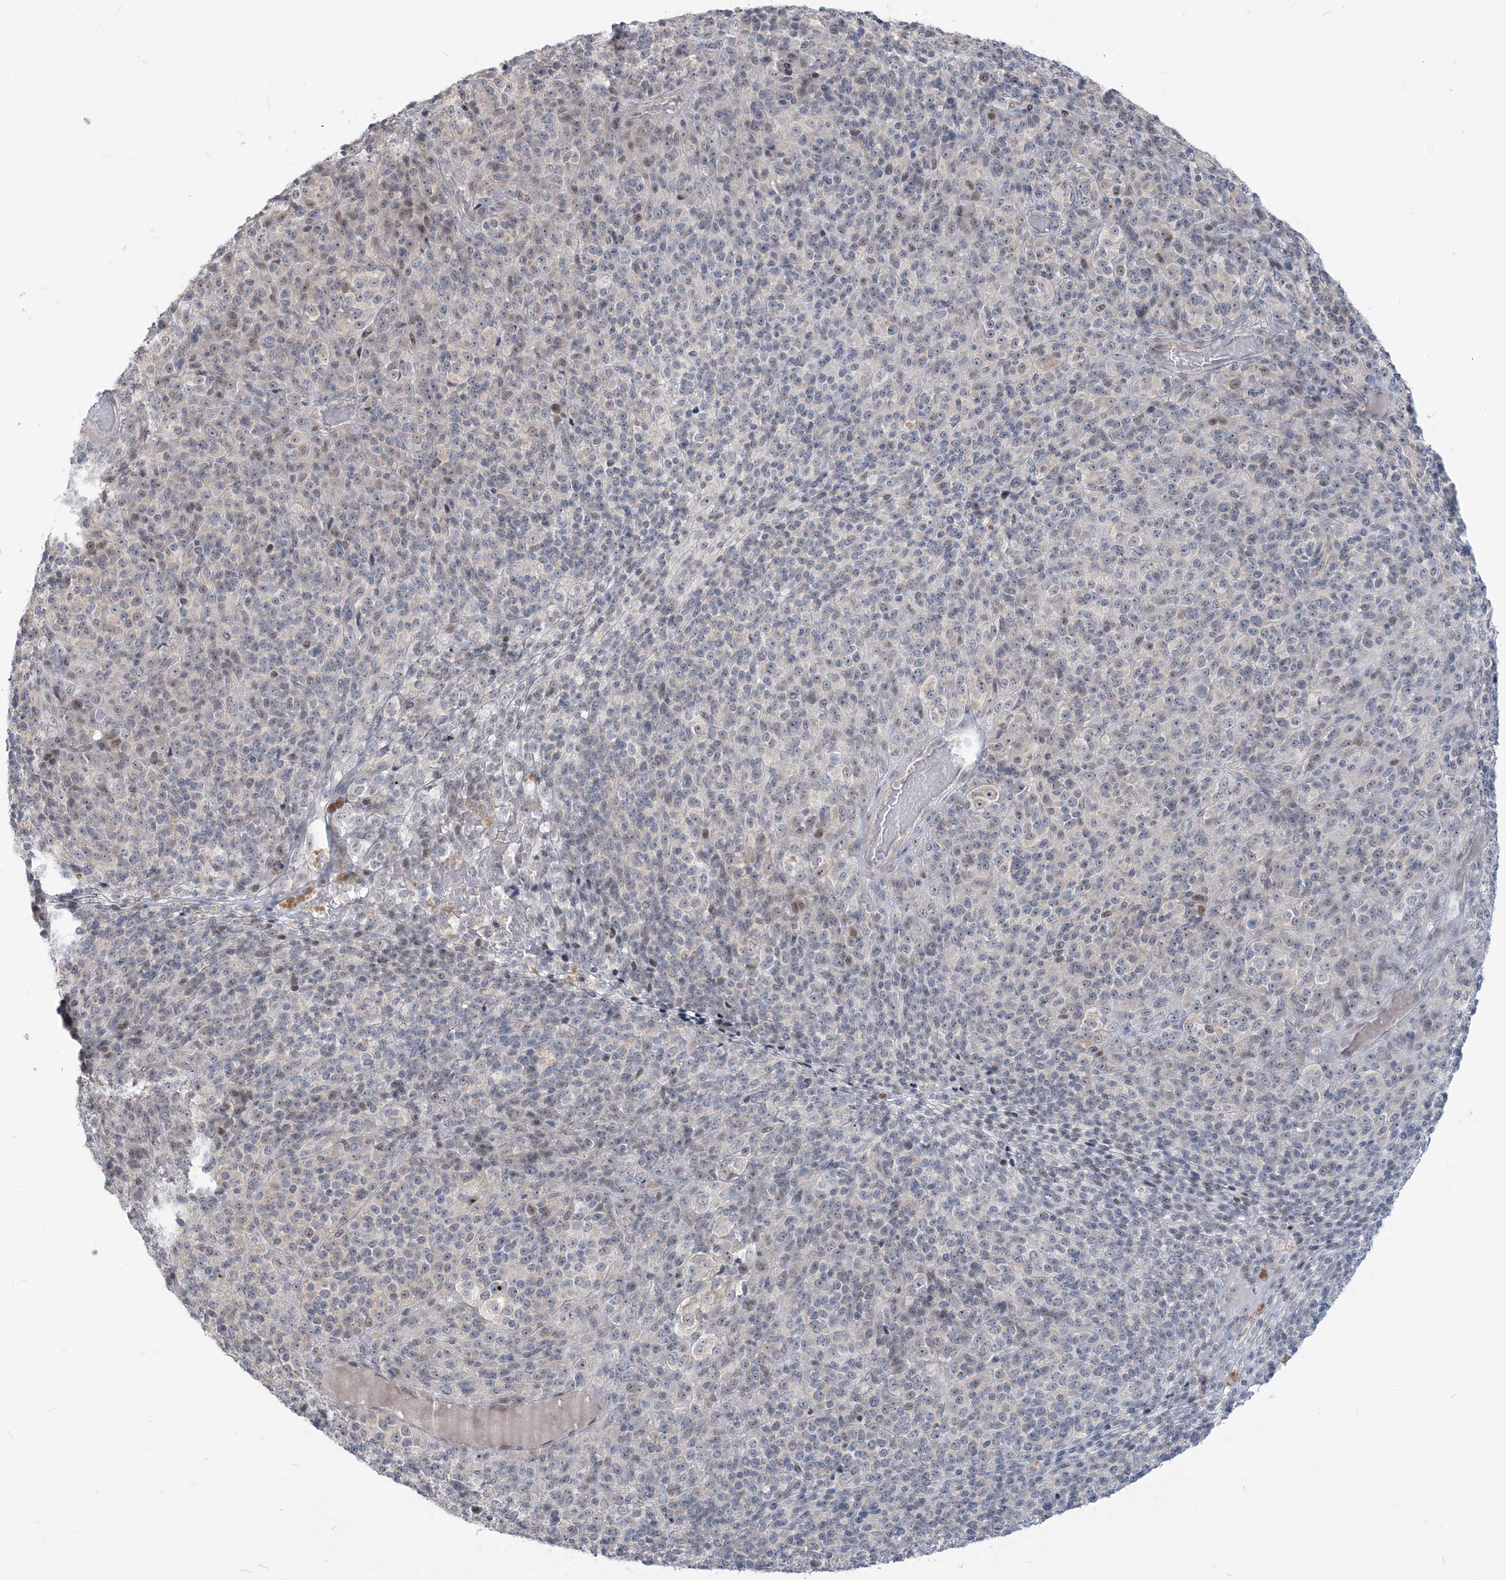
{"staining": {"intensity": "negative", "quantity": "none", "location": "none"}, "tissue": "melanoma", "cell_type": "Tumor cells", "image_type": "cancer", "snomed": [{"axis": "morphology", "description": "Malignant melanoma, Metastatic site"}, {"axis": "topography", "description": "Brain"}], "caption": "DAB immunohistochemical staining of melanoma reveals no significant staining in tumor cells.", "gene": "SDAD1", "patient": {"sex": "female", "age": 56}}